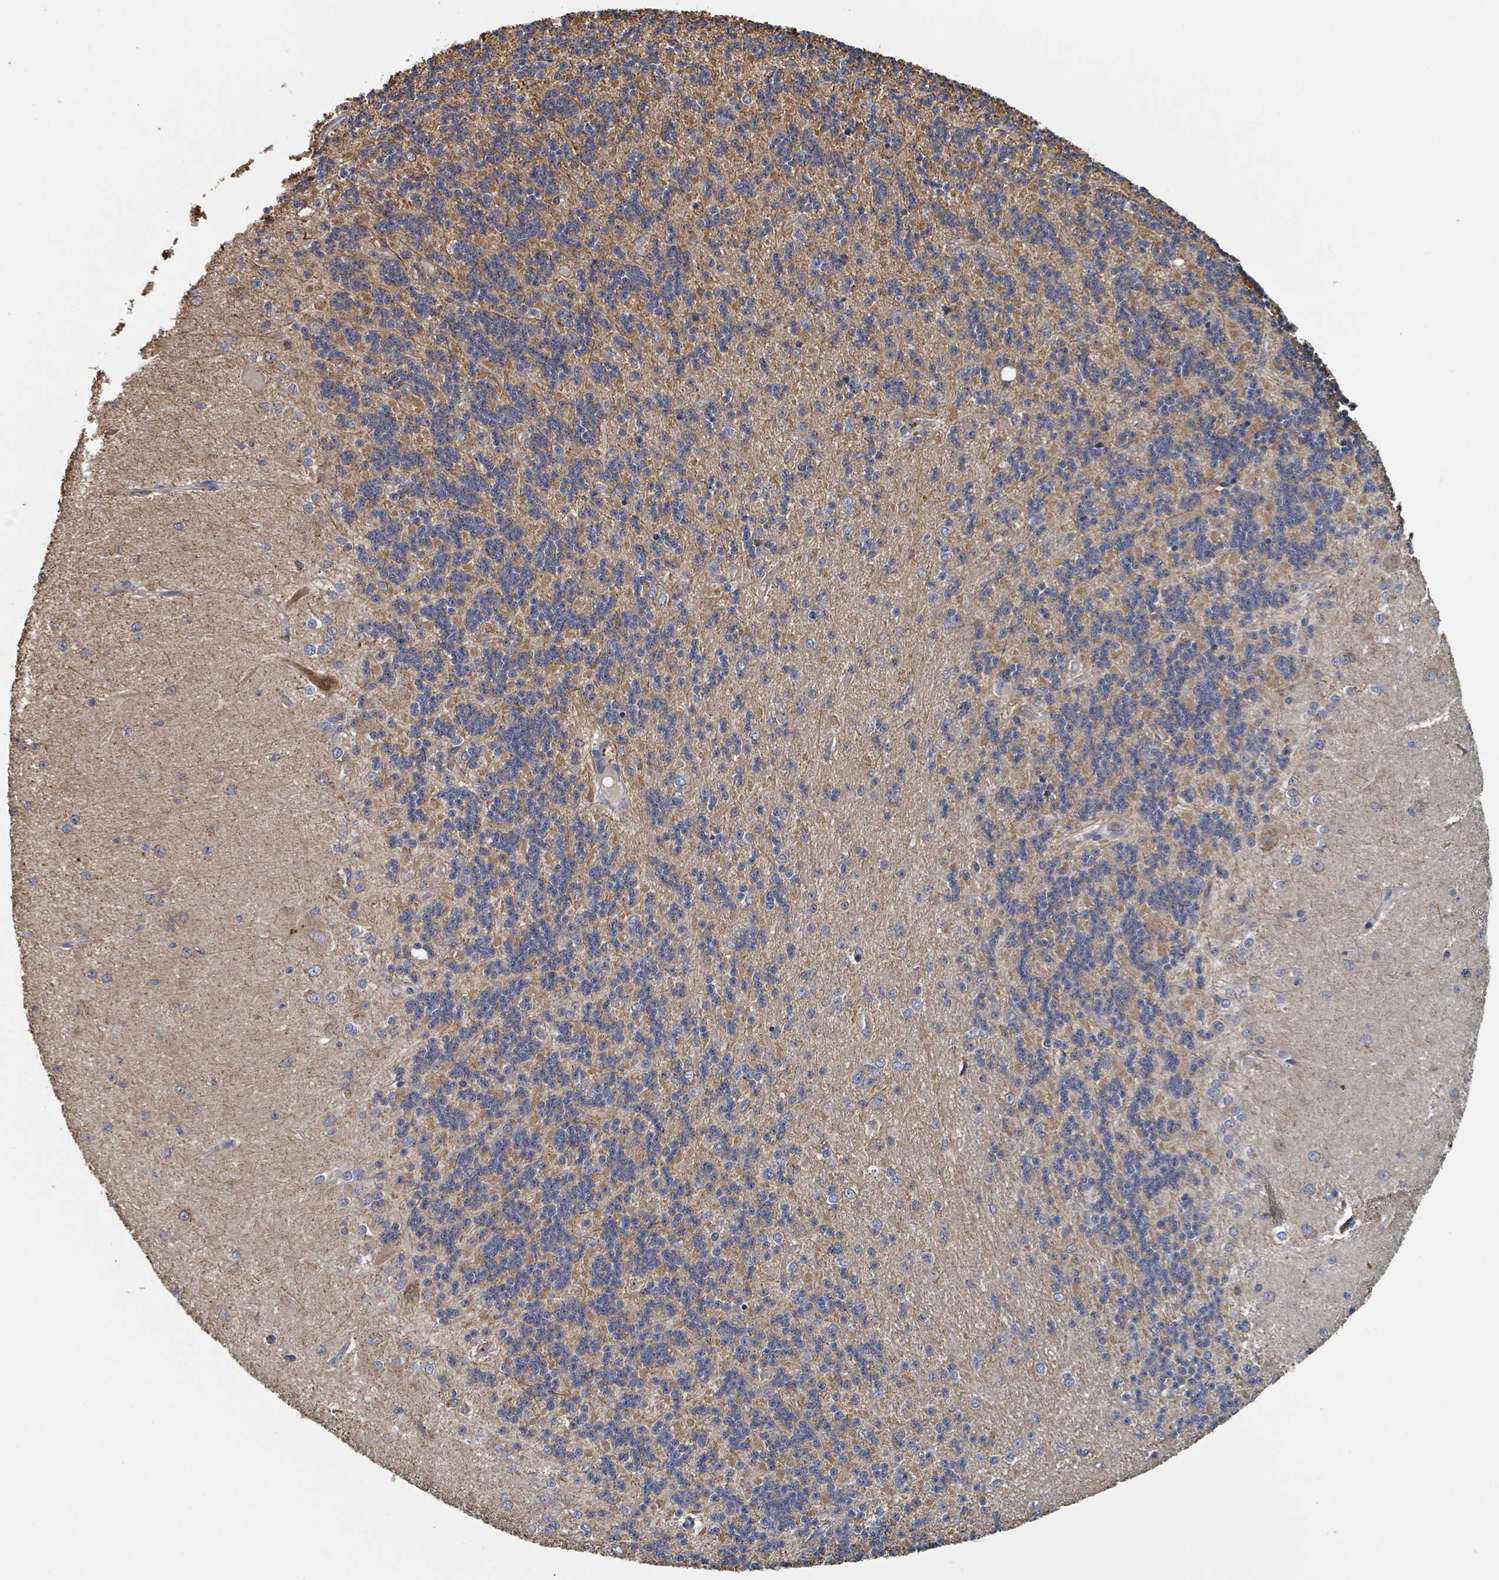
{"staining": {"intensity": "moderate", "quantity": "25%-75%", "location": "cytoplasmic/membranous"}, "tissue": "cerebellum", "cell_type": "Cells in granular layer", "image_type": "normal", "snomed": [{"axis": "morphology", "description": "Normal tissue, NOS"}, {"axis": "topography", "description": "Cerebellum"}], "caption": "A brown stain shows moderate cytoplasmic/membranous staining of a protein in cells in granular layer of normal cerebellum.", "gene": "HIVEP1", "patient": {"sex": "female", "age": 29}}